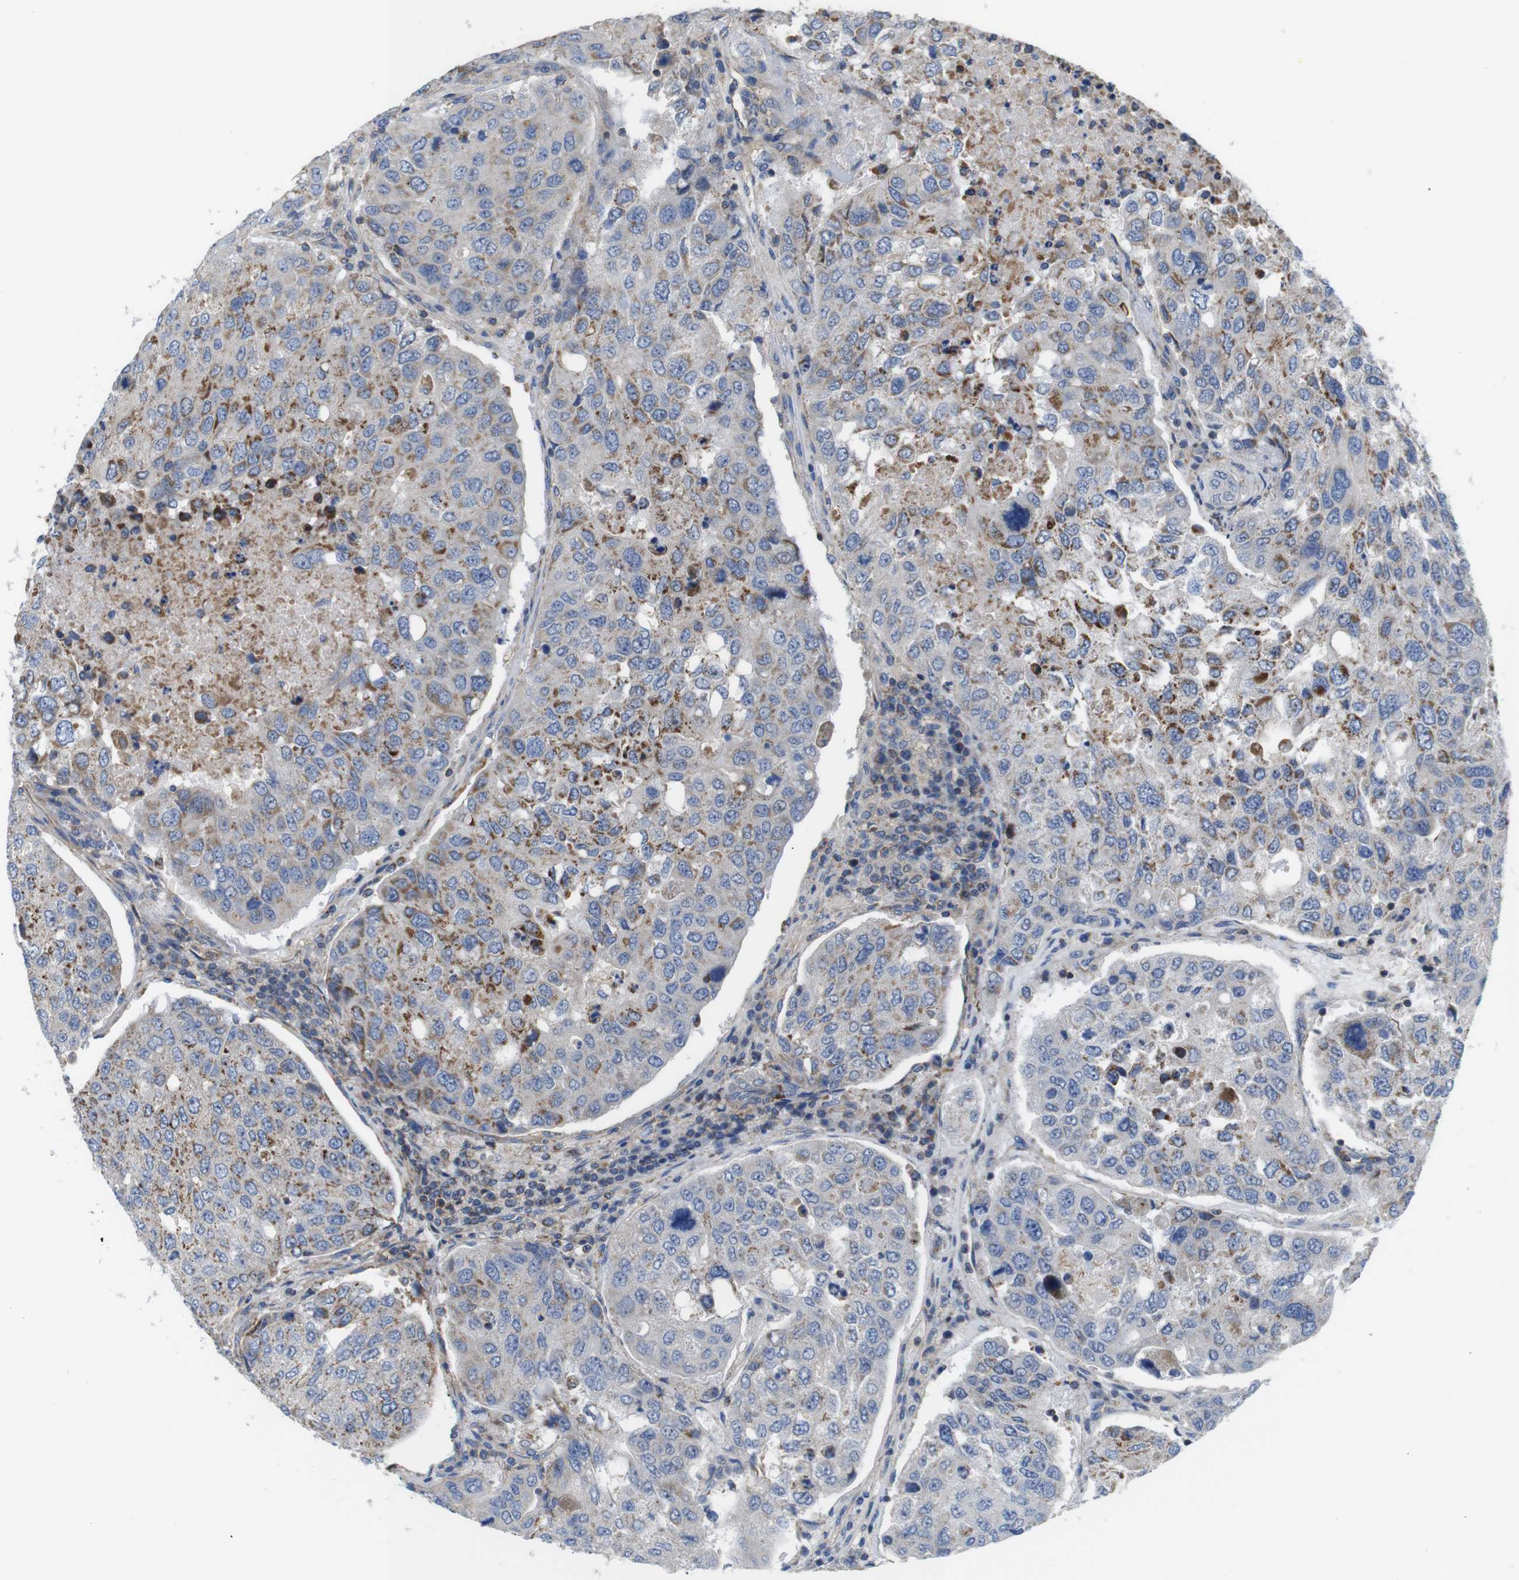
{"staining": {"intensity": "moderate", "quantity": "25%-75%", "location": "cytoplasmic/membranous"}, "tissue": "urothelial cancer", "cell_type": "Tumor cells", "image_type": "cancer", "snomed": [{"axis": "morphology", "description": "Urothelial carcinoma, High grade"}, {"axis": "topography", "description": "Lymph node"}, {"axis": "topography", "description": "Urinary bladder"}], "caption": "Immunohistochemistry (IHC) of high-grade urothelial carcinoma shows medium levels of moderate cytoplasmic/membranous expression in about 25%-75% of tumor cells. (DAB (3,3'-diaminobenzidine) IHC, brown staining for protein, blue staining for nuclei).", "gene": "PDCD1LG2", "patient": {"sex": "male", "age": 51}}